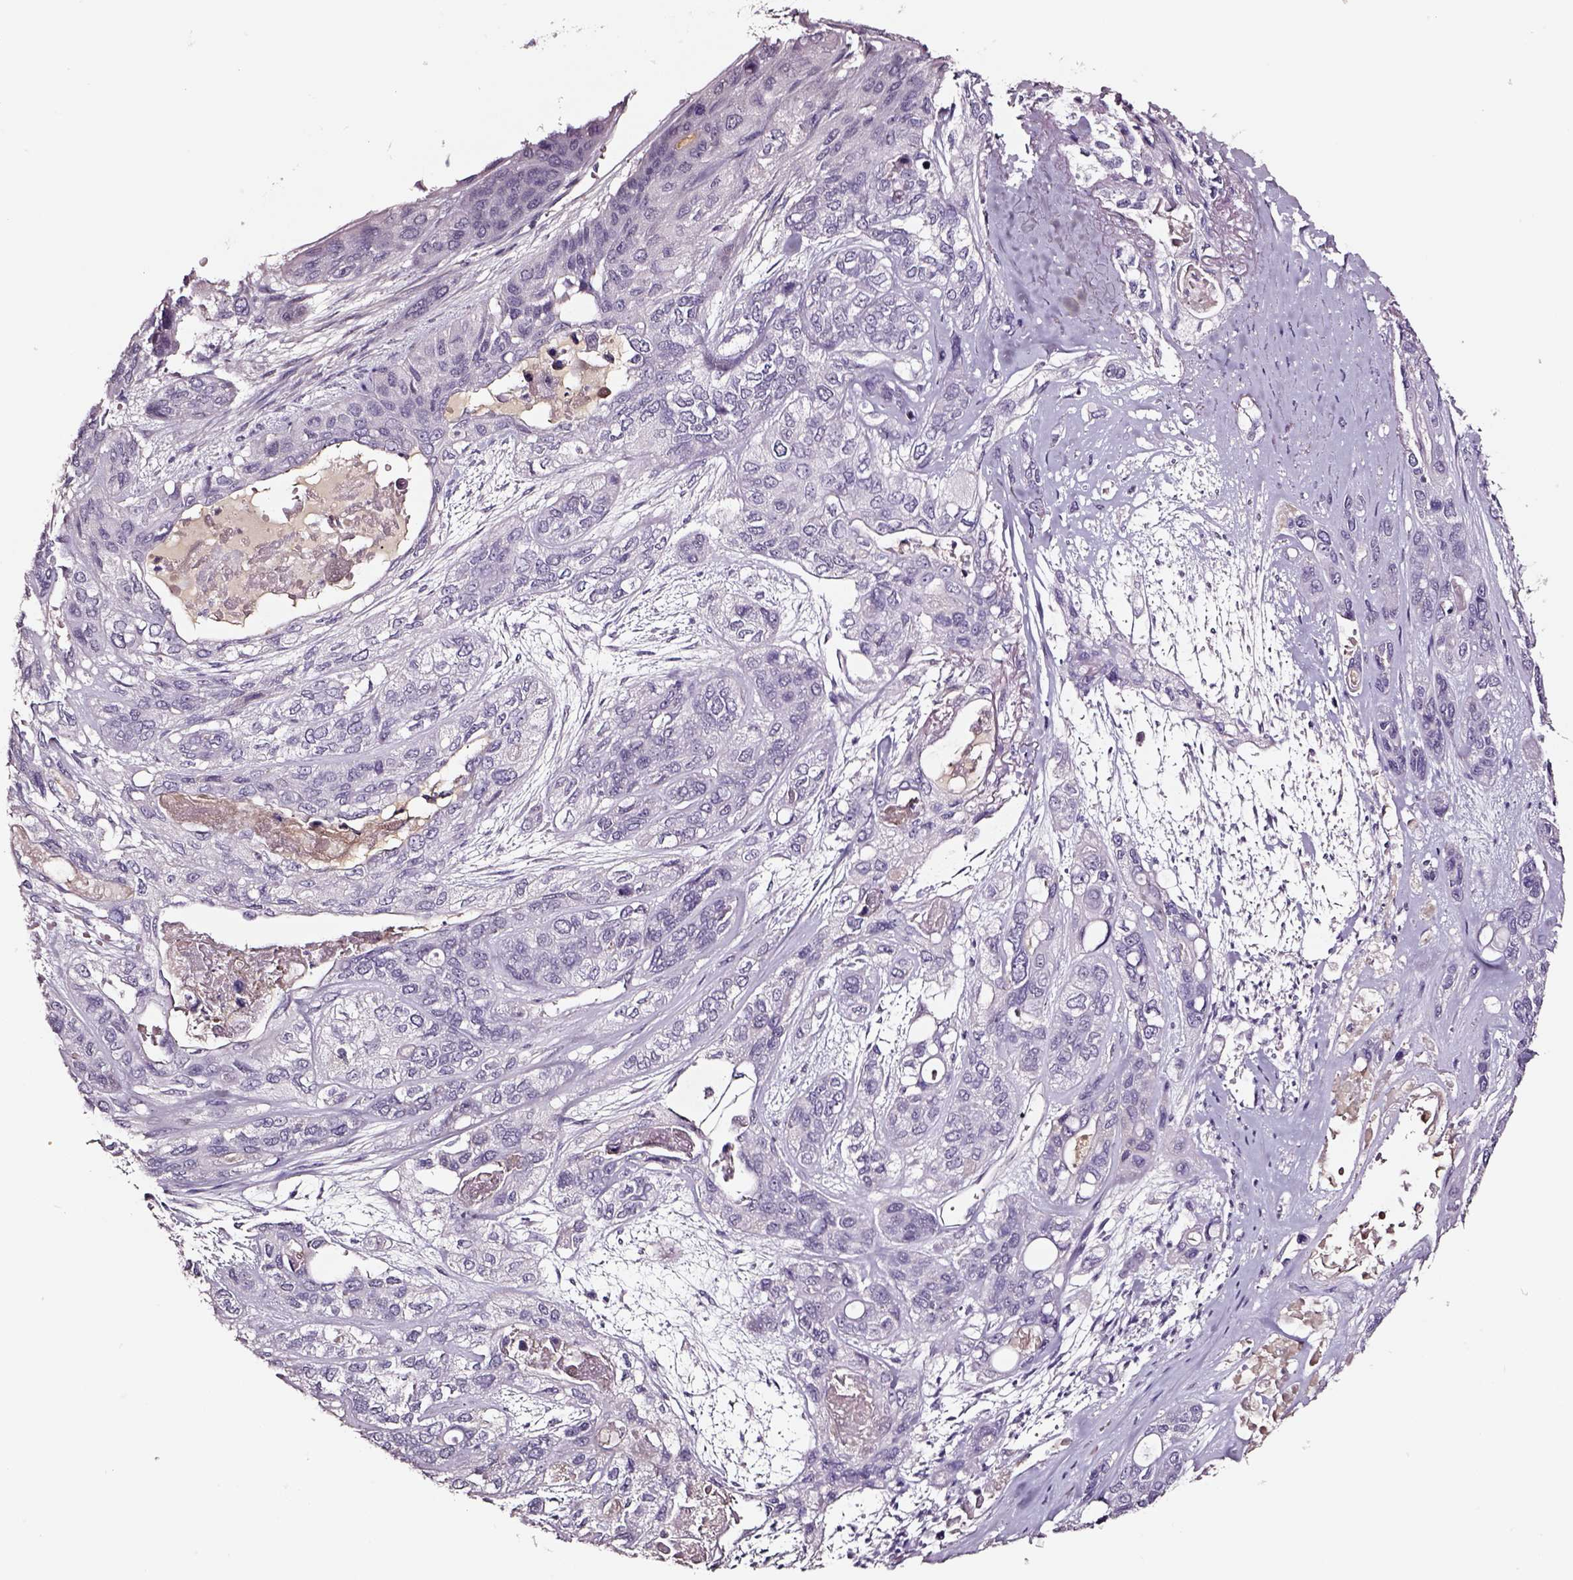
{"staining": {"intensity": "negative", "quantity": "none", "location": "none"}, "tissue": "lung cancer", "cell_type": "Tumor cells", "image_type": "cancer", "snomed": [{"axis": "morphology", "description": "Squamous cell carcinoma, NOS"}, {"axis": "topography", "description": "Lung"}], "caption": "Immunohistochemistry (IHC) image of neoplastic tissue: squamous cell carcinoma (lung) stained with DAB shows no significant protein positivity in tumor cells.", "gene": "SMIM17", "patient": {"sex": "female", "age": 70}}